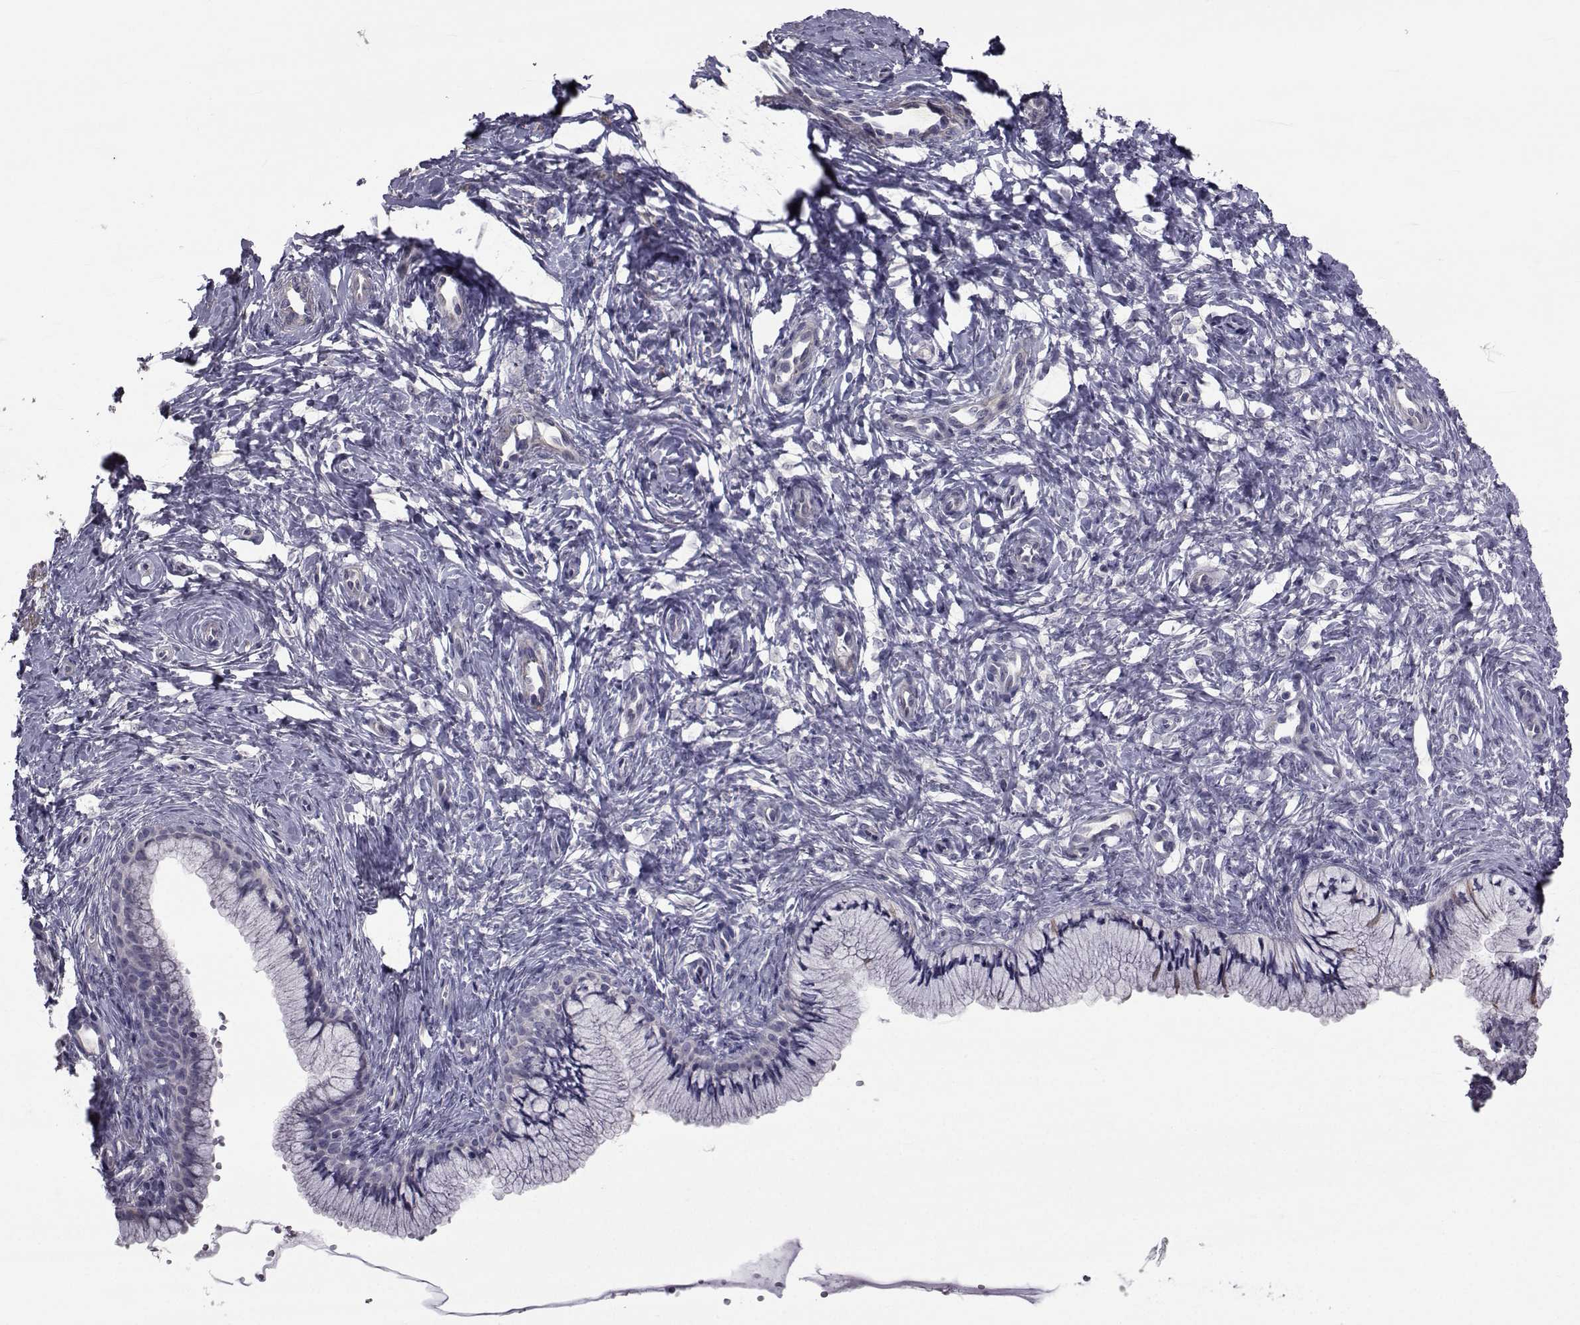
{"staining": {"intensity": "negative", "quantity": "none", "location": "none"}, "tissue": "cervix", "cell_type": "Glandular cells", "image_type": "normal", "snomed": [{"axis": "morphology", "description": "Normal tissue, NOS"}, {"axis": "topography", "description": "Cervix"}], "caption": "High magnification brightfield microscopy of unremarkable cervix stained with DAB (brown) and counterstained with hematoxylin (blue): glandular cells show no significant positivity.", "gene": "CFAP74", "patient": {"sex": "female", "age": 37}}